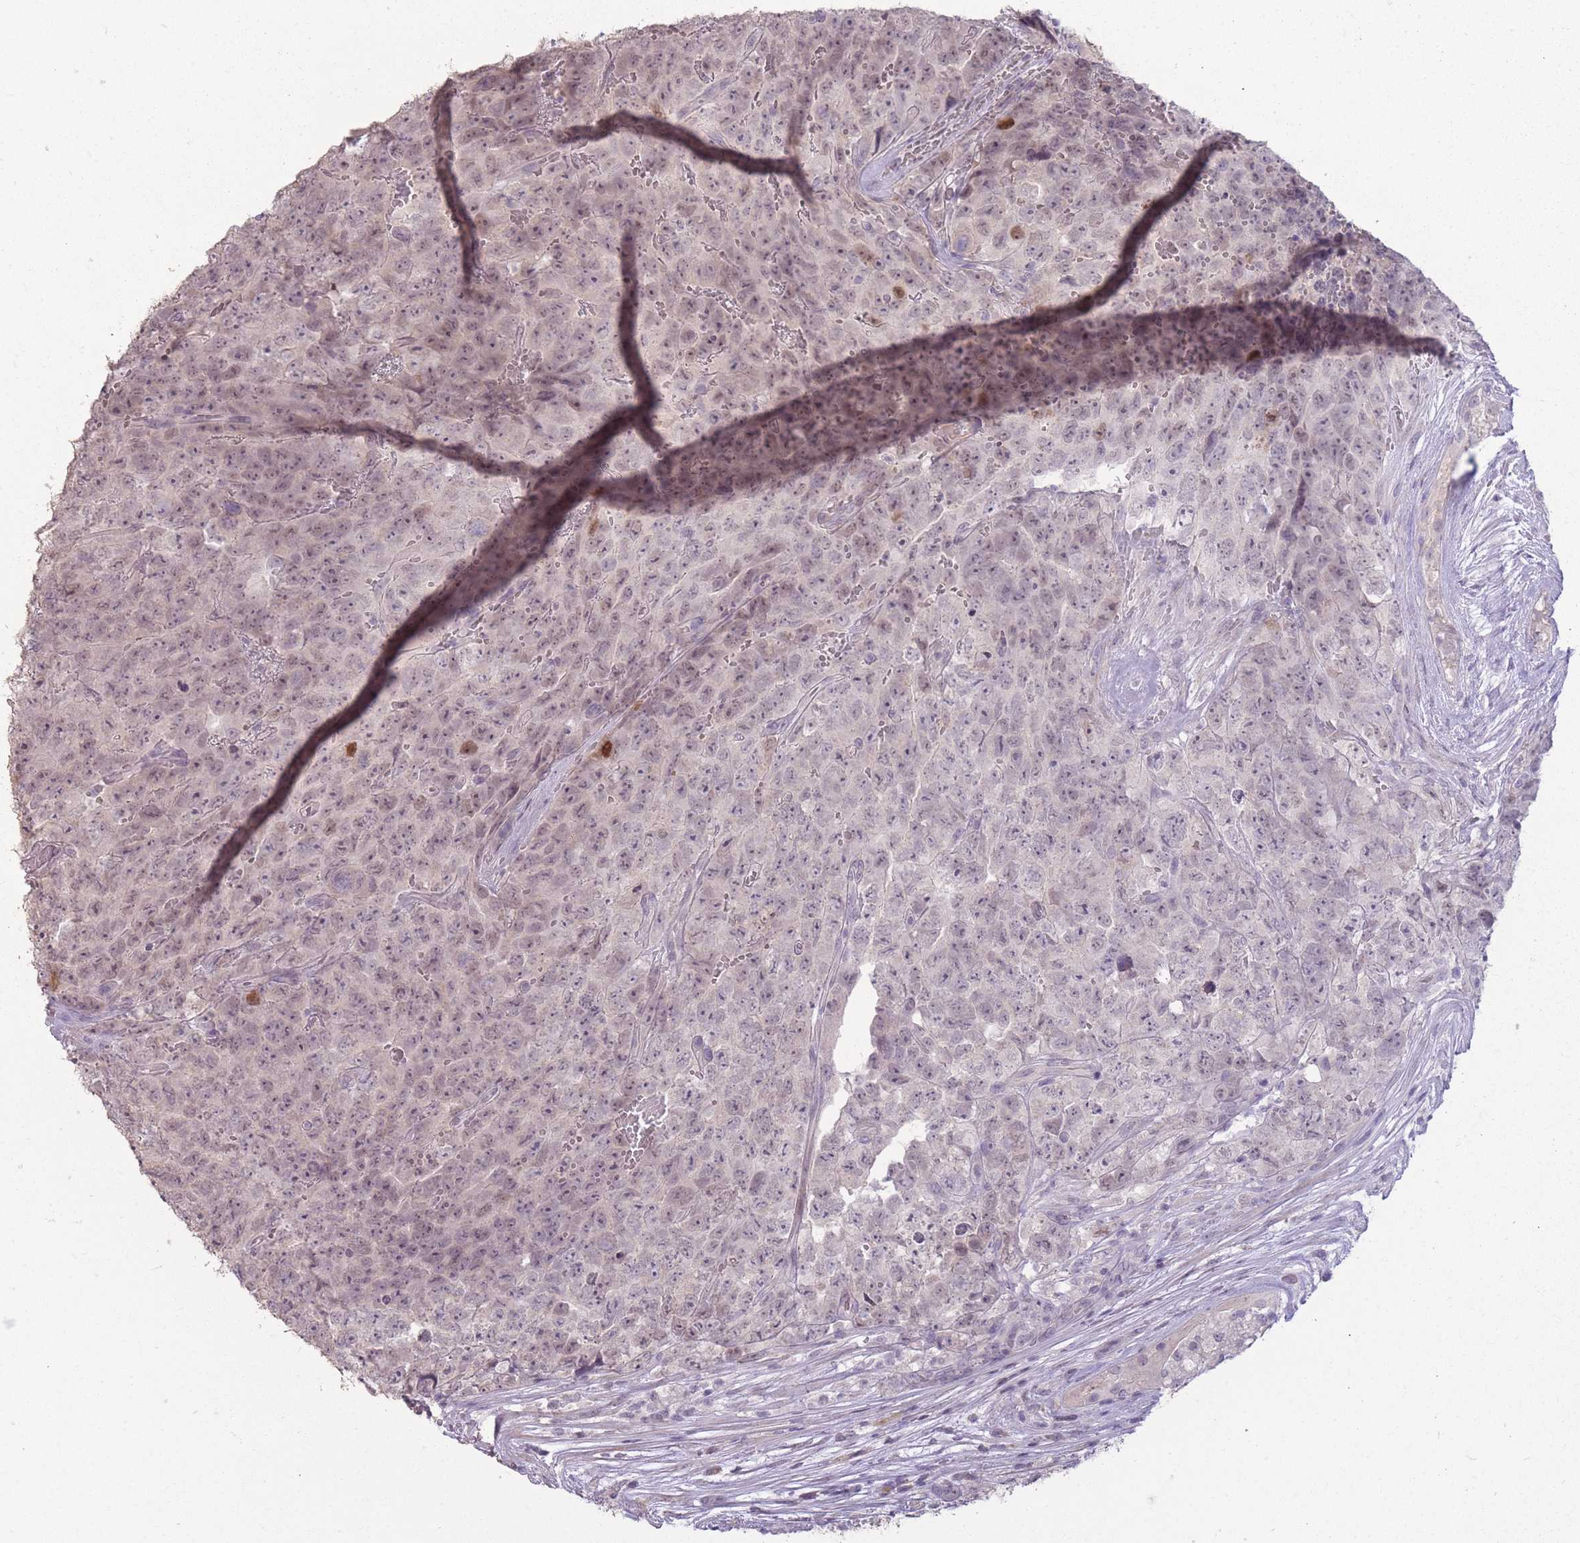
{"staining": {"intensity": "weak", "quantity": "25%-75%", "location": "nuclear"}, "tissue": "testis cancer", "cell_type": "Tumor cells", "image_type": "cancer", "snomed": [{"axis": "morphology", "description": "Seminoma, NOS"}, {"axis": "morphology", "description": "Teratoma, malignant, NOS"}, {"axis": "topography", "description": "Testis"}], "caption": "Tumor cells display weak nuclear staining in approximately 25%-75% of cells in testis cancer (teratoma (malignant)).", "gene": "ZBTB24", "patient": {"sex": "male", "age": 34}}